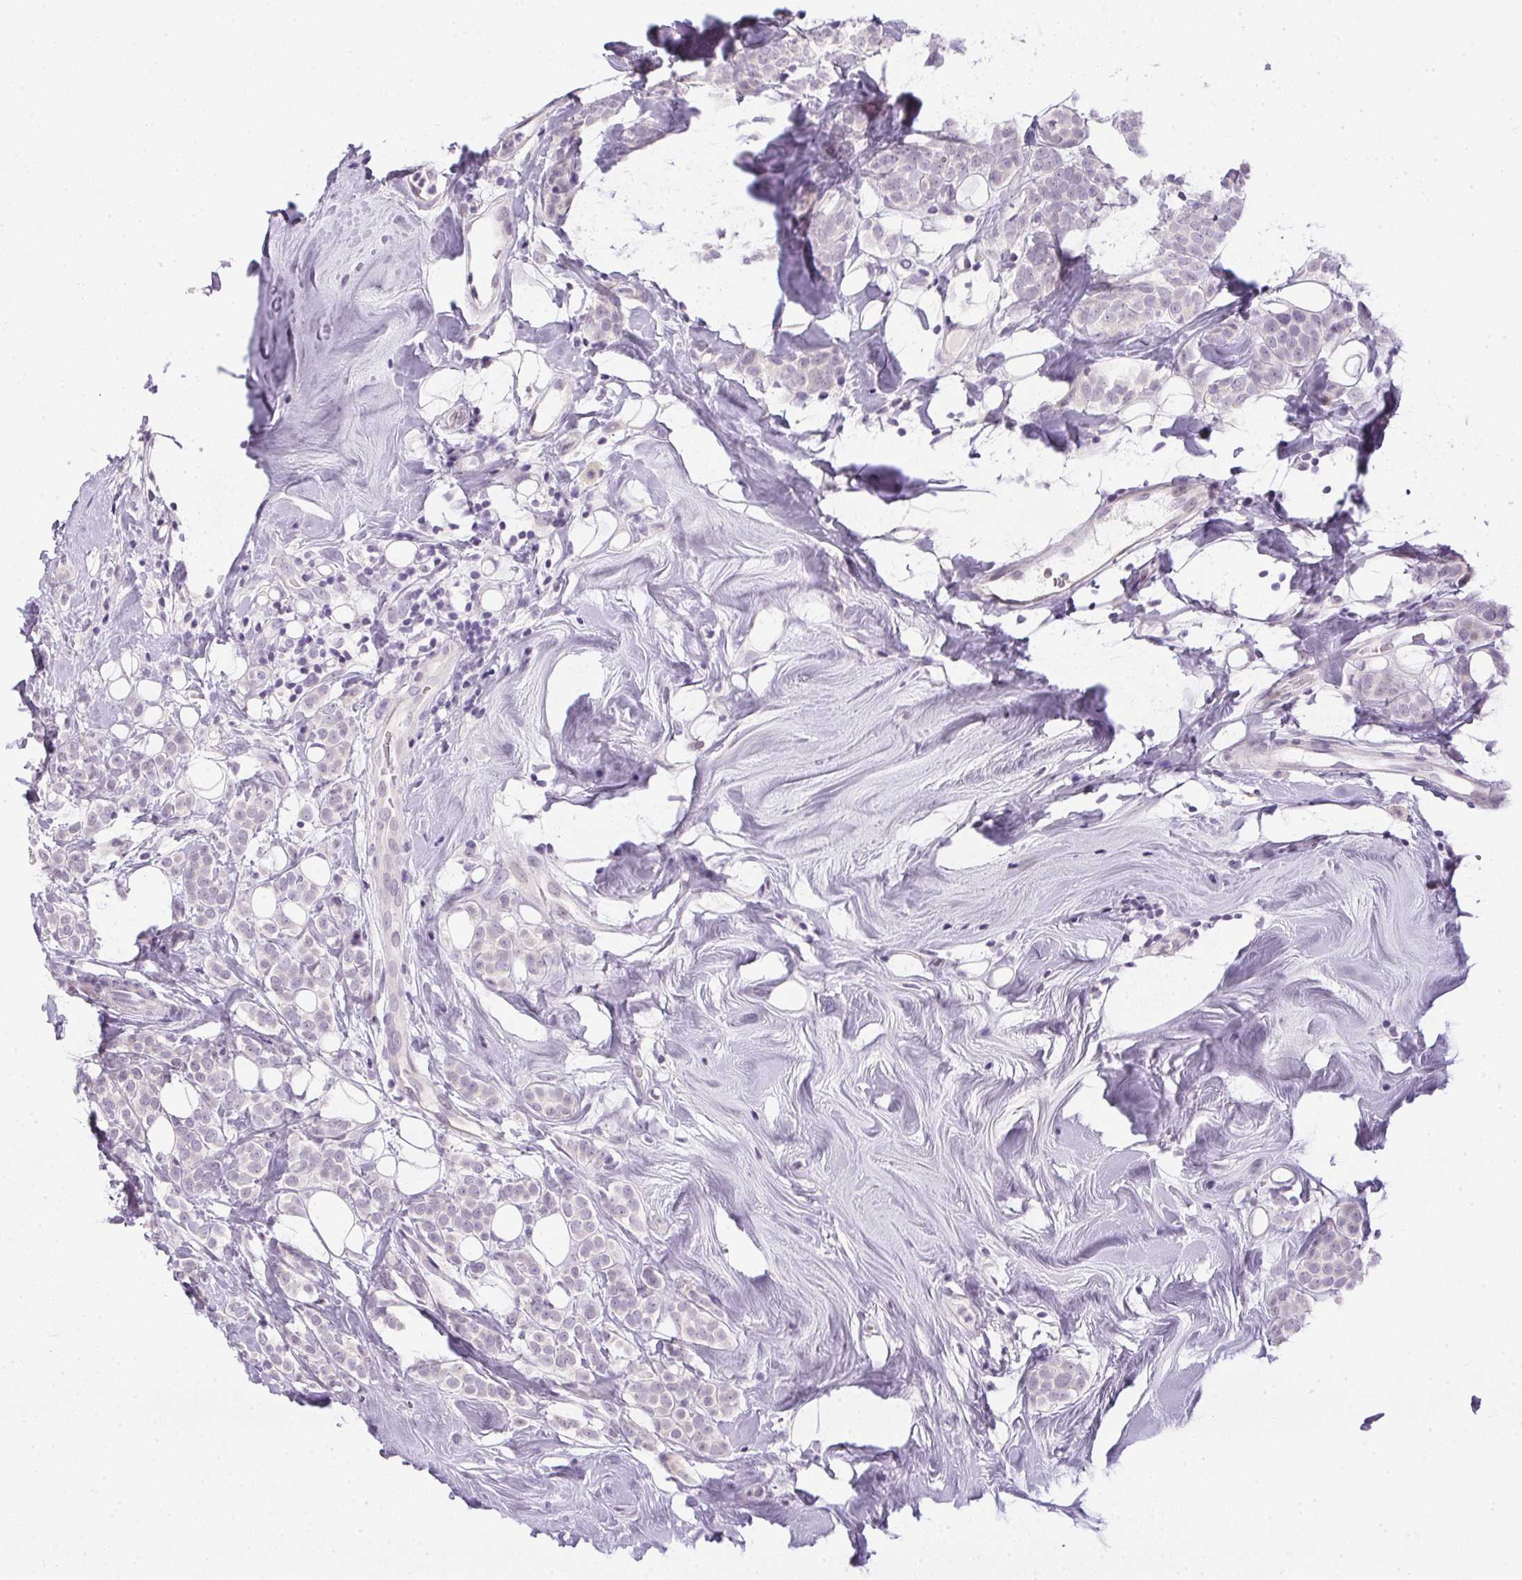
{"staining": {"intensity": "negative", "quantity": "none", "location": "none"}, "tissue": "breast cancer", "cell_type": "Tumor cells", "image_type": "cancer", "snomed": [{"axis": "morphology", "description": "Lobular carcinoma"}, {"axis": "topography", "description": "Breast"}], "caption": "This is an IHC micrograph of human breast cancer. There is no positivity in tumor cells.", "gene": "GSDMC", "patient": {"sex": "female", "age": 49}}